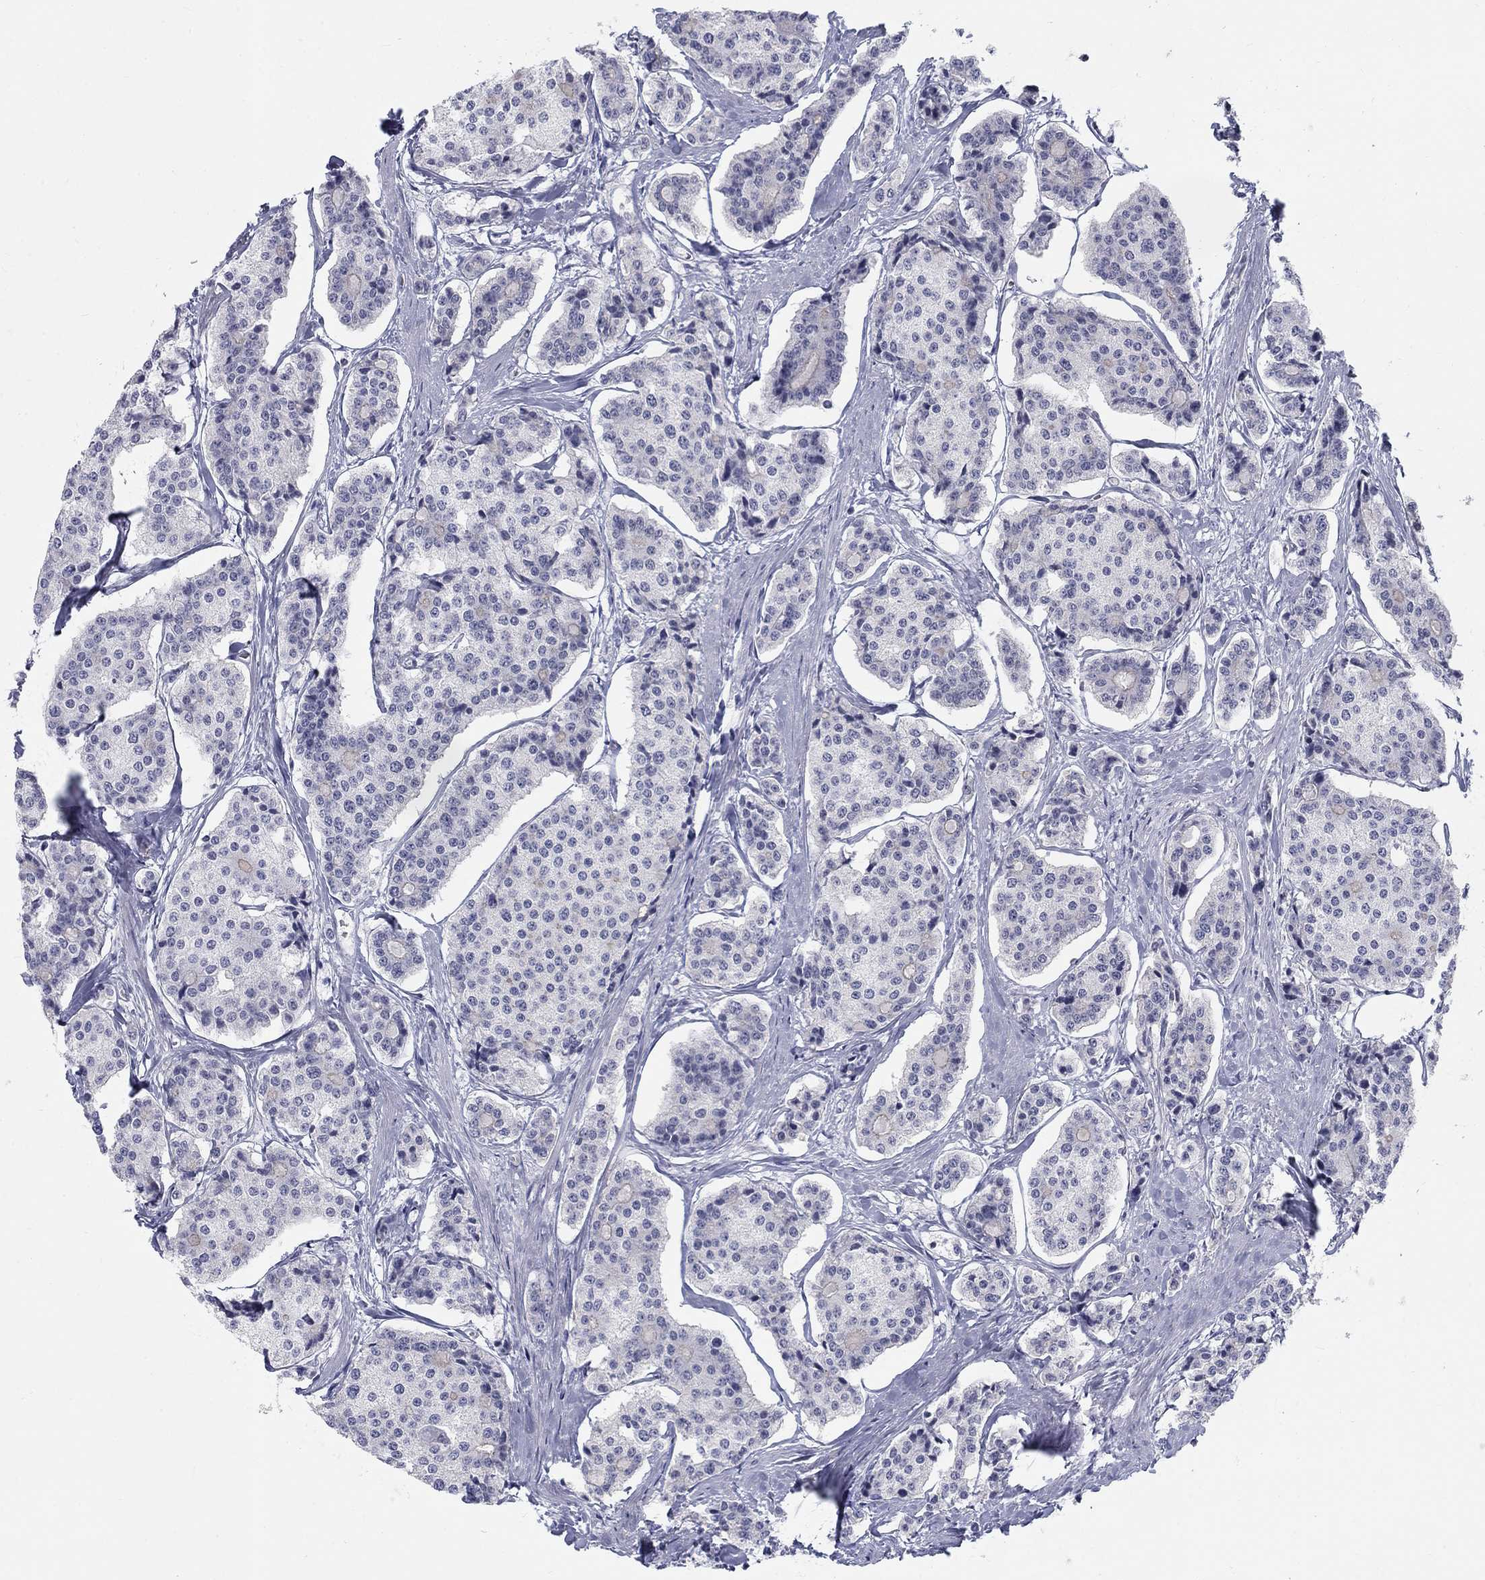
{"staining": {"intensity": "negative", "quantity": "none", "location": "none"}, "tissue": "carcinoid", "cell_type": "Tumor cells", "image_type": "cancer", "snomed": [{"axis": "morphology", "description": "Carcinoid, malignant, NOS"}, {"axis": "topography", "description": "Small intestine"}], "caption": "Immunohistochemistry micrograph of human carcinoid stained for a protein (brown), which exhibits no expression in tumor cells.", "gene": "DMTN", "patient": {"sex": "female", "age": 65}}